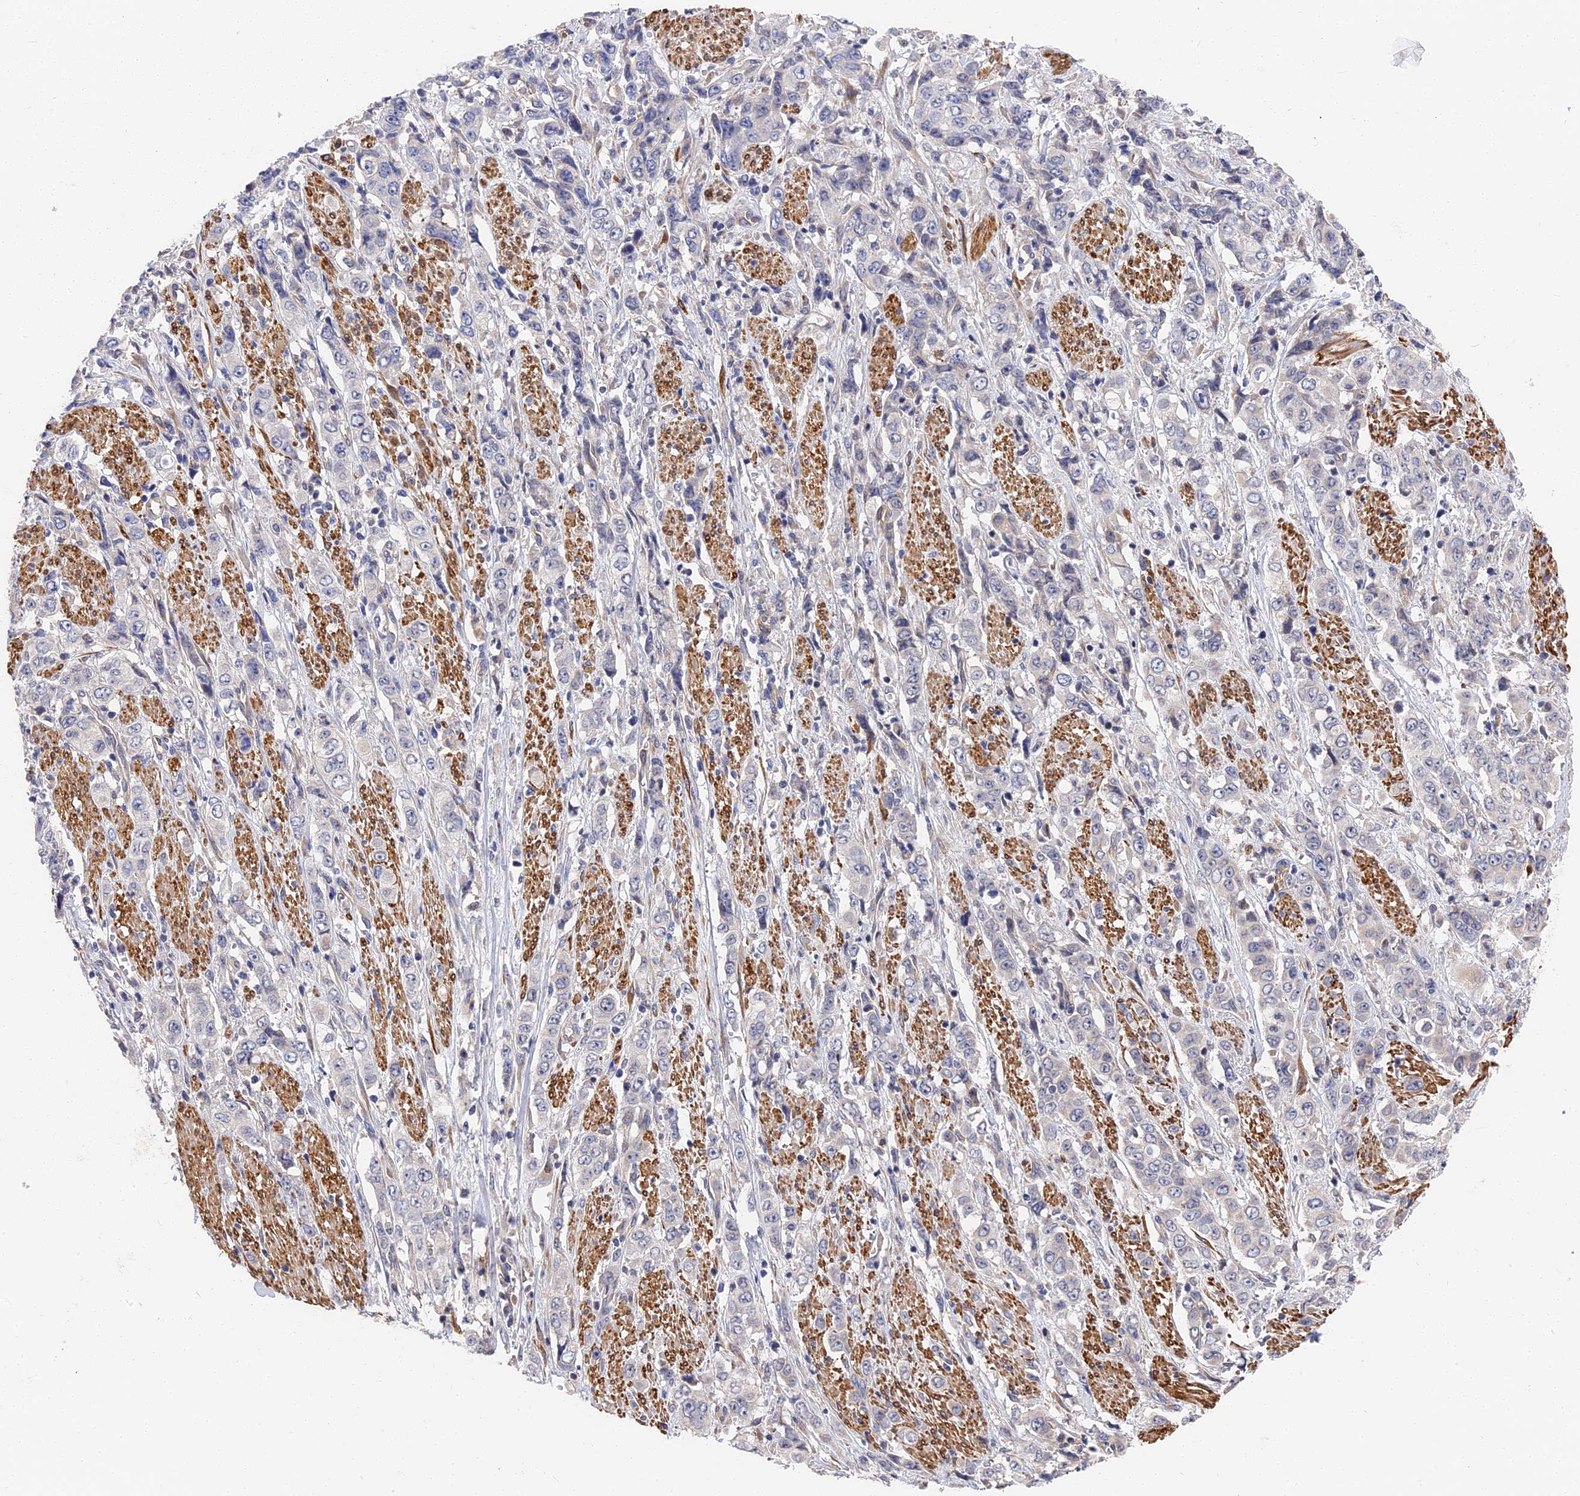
{"staining": {"intensity": "negative", "quantity": "none", "location": "none"}, "tissue": "stomach cancer", "cell_type": "Tumor cells", "image_type": "cancer", "snomed": [{"axis": "morphology", "description": "Adenocarcinoma, NOS"}, {"axis": "topography", "description": "Stomach, upper"}], "caption": "Adenocarcinoma (stomach) stained for a protein using IHC demonstrates no expression tumor cells.", "gene": "CCDC113", "patient": {"sex": "male", "age": 62}}